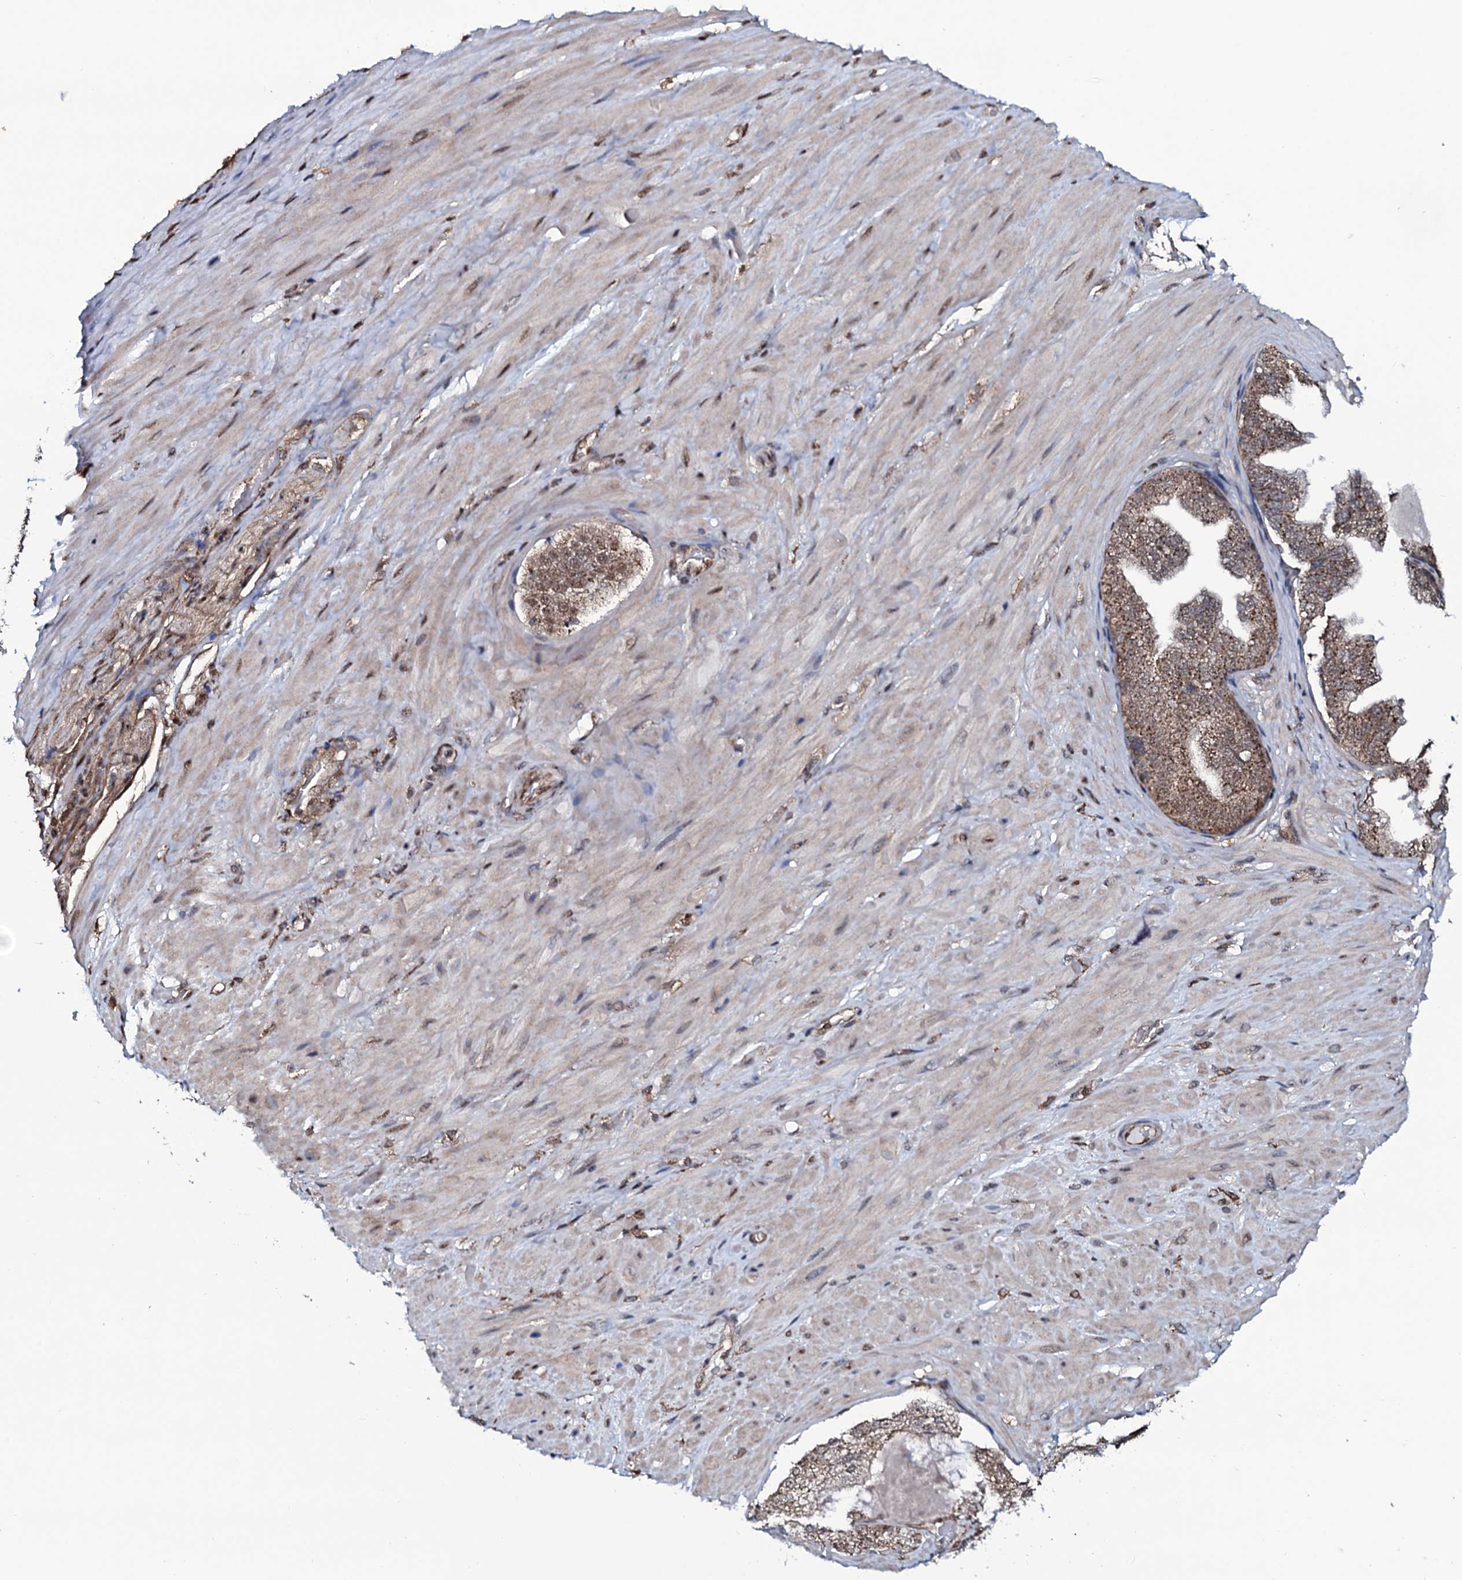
{"staining": {"intensity": "weak", "quantity": "<25%", "location": "cytoplasmic/membranous"}, "tissue": "adipose tissue", "cell_type": "Adipocytes", "image_type": "normal", "snomed": [{"axis": "morphology", "description": "Normal tissue, NOS"}, {"axis": "morphology", "description": "Adenocarcinoma, Low grade"}, {"axis": "topography", "description": "Prostate"}, {"axis": "topography", "description": "Peripheral nerve tissue"}], "caption": "DAB (3,3'-diaminobenzidine) immunohistochemical staining of unremarkable adipose tissue demonstrates no significant positivity in adipocytes. Nuclei are stained in blue.", "gene": "COG6", "patient": {"sex": "male", "age": 63}}